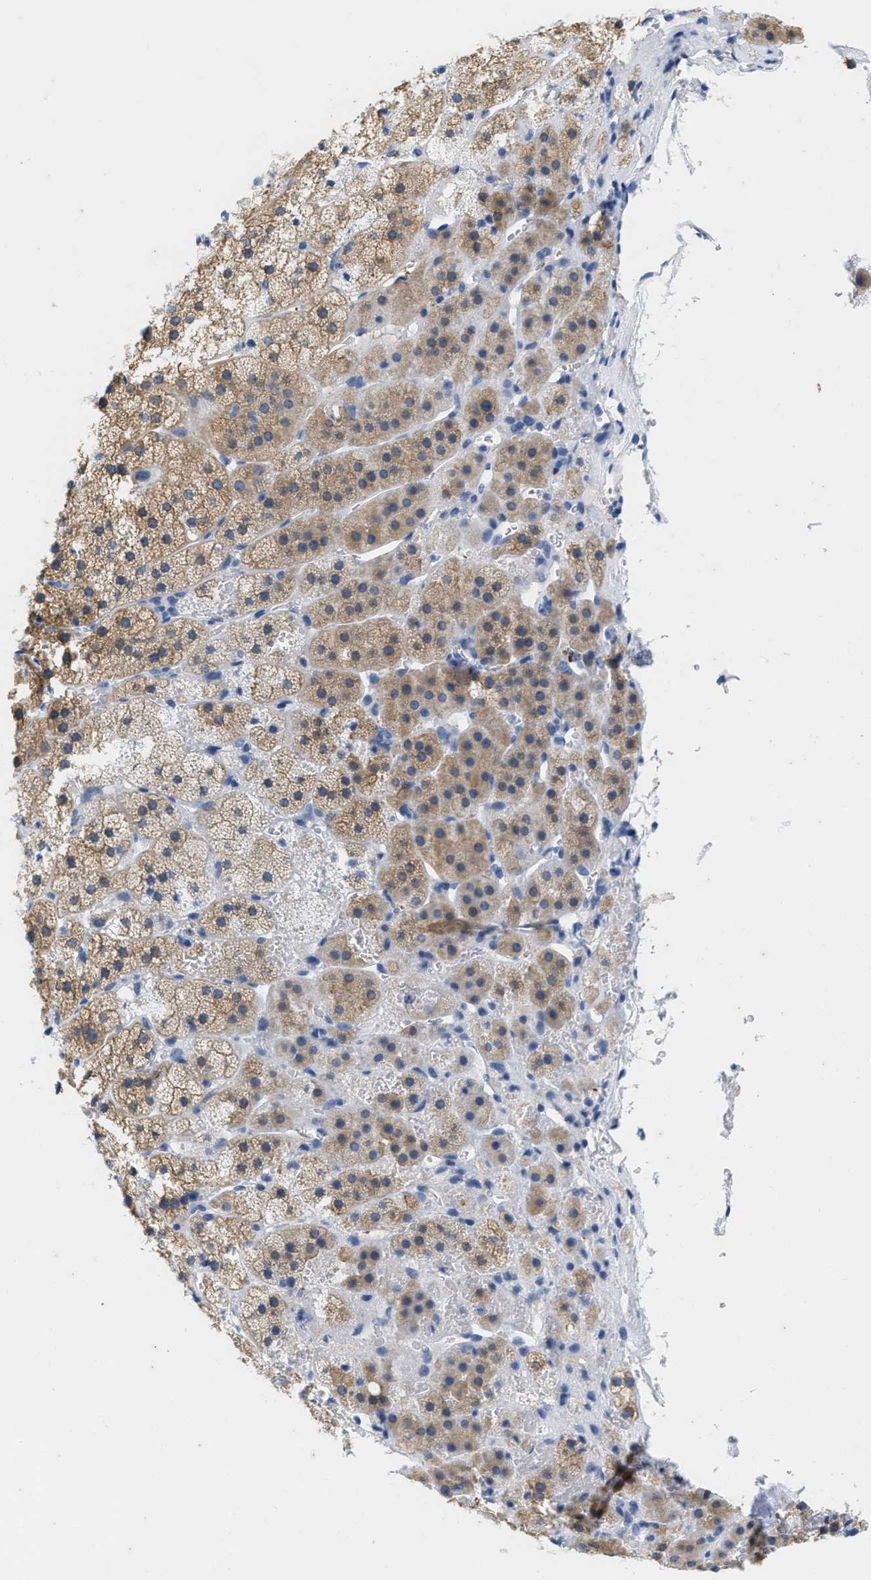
{"staining": {"intensity": "moderate", "quantity": "25%-75%", "location": "cytoplasmic/membranous"}, "tissue": "adrenal gland", "cell_type": "Glandular cells", "image_type": "normal", "snomed": [{"axis": "morphology", "description": "Normal tissue, NOS"}, {"axis": "topography", "description": "Adrenal gland"}], "caption": "High-power microscopy captured an immunohistochemistry image of unremarkable adrenal gland, revealing moderate cytoplasmic/membranous staining in about 25%-75% of glandular cells.", "gene": "ABCB11", "patient": {"sex": "female", "age": 44}}